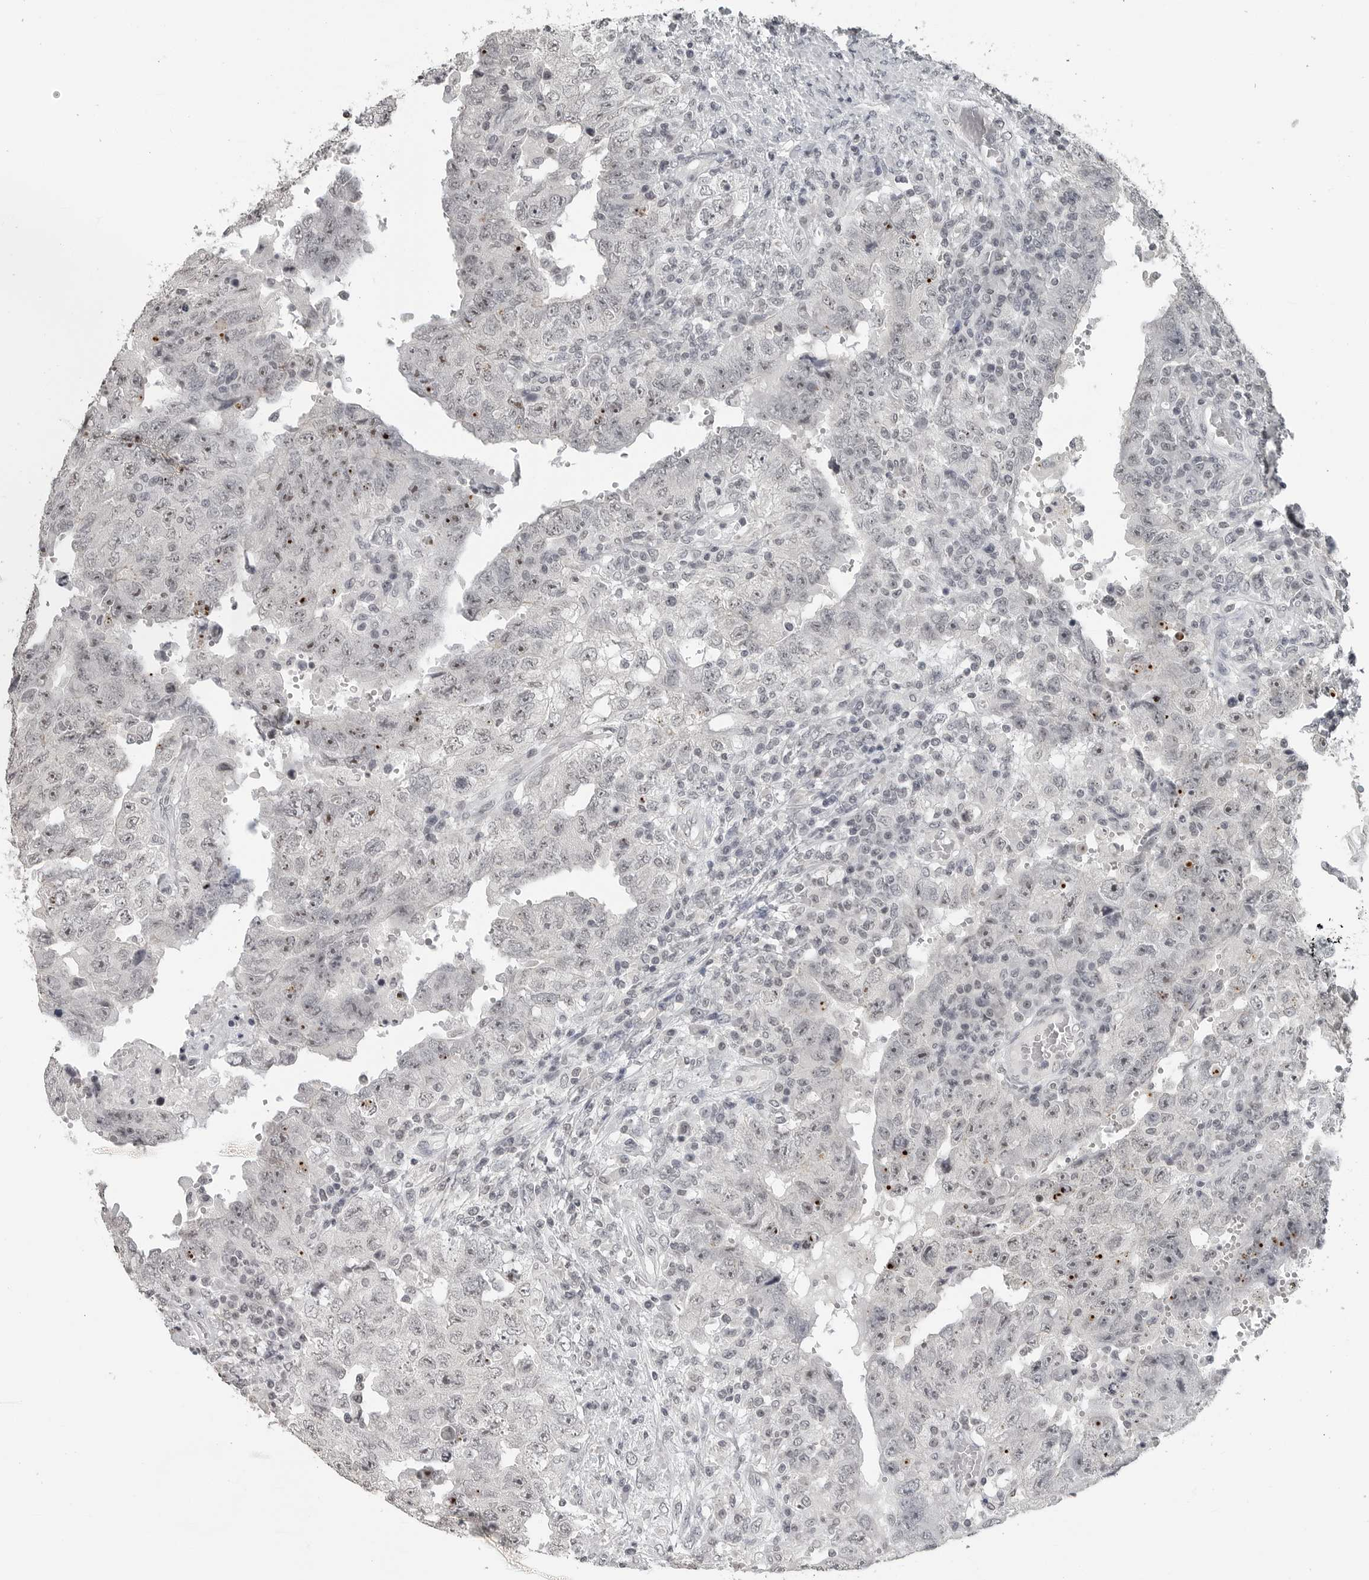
{"staining": {"intensity": "moderate", "quantity": "<25%", "location": "nuclear"}, "tissue": "testis cancer", "cell_type": "Tumor cells", "image_type": "cancer", "snomed": [{"axis": "morphology", "description": "Carcinoma, Embryonal, NOS"}, {"axis": "topography", "description": "Testis"}], "caption": "Testis cancer stained for a protein displays moderate nuclear positivity in tumor cells.", "gene": "DDX54", "patient": {"sex": "male", "age": 26}}